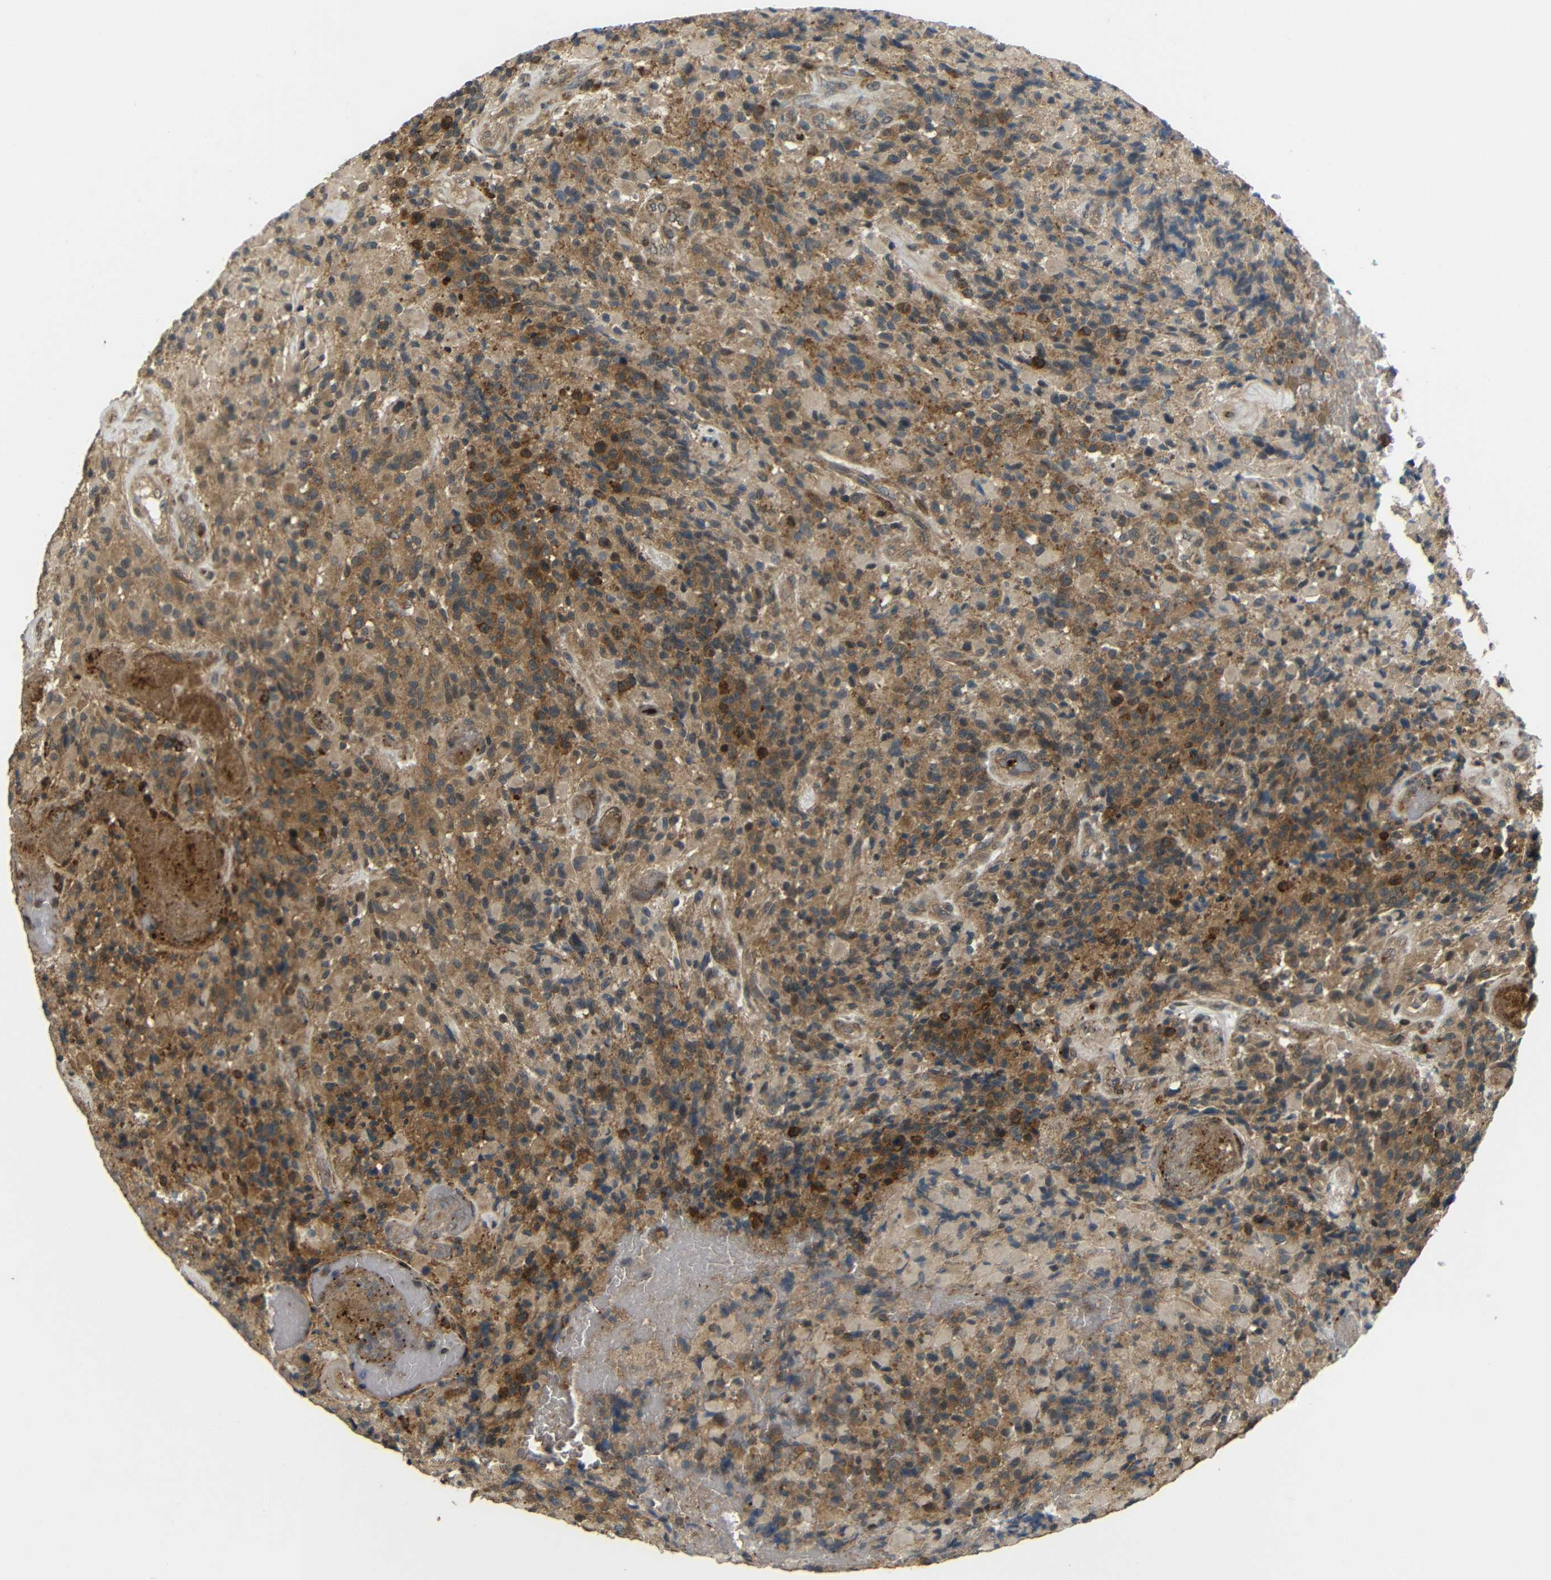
{"staining": {"intensity": "weak", "quantity": ">75%", "location": "cytoplasmic/membranous"}, "tissue": "glioma", "cell_type": "Tumor cells", "image_type": "cancer", "snomed": [{"axis": "morphology", "description": "Glioma, malignant, High grade"}, {"axis": "topography", "description": "Brain"}], "caption": "This is an image of immunohistochemistry staining of glioma, which shows weak positivity in the cytoplasmic/membranous of tumor cells.", "gene": "EPHB2", "patient": {"sex": "male", "age": 71}}